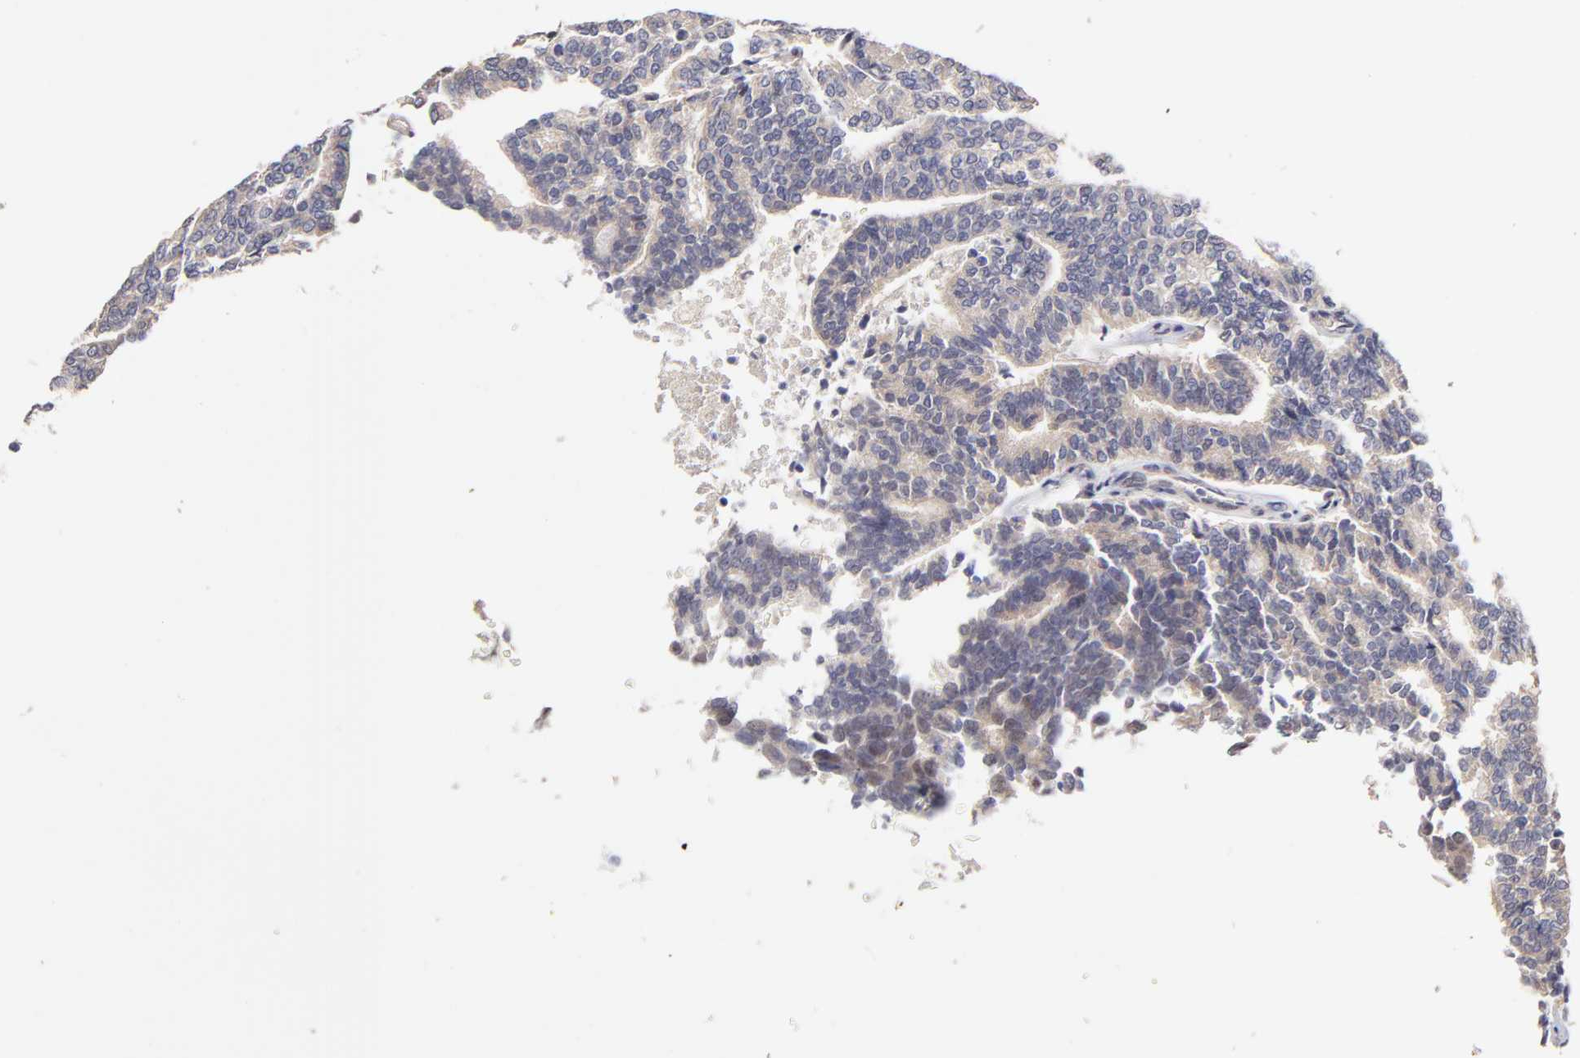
{"staining": {"intensity": "moderate", "quantity": ">75%", "location": "cytoplasmic/membranous"}, "tissue": "thyroid cancer", "cell_type": "Tumor cells", "image_type": "cancer", "snomed": [{"axis": "morphology", "description": "Papillary adenocarcinoma, NOS"}, {"axis": "topography", "description": "Thyroid gland"}], "caption": "An immunohistochemistry micrograph of tumor tissue is shown. Protein staining in brown shows moderate cytoplasmic/membranous positivity in thyroid cancer within tumor cells. (Stains: DAB (3,3'-diaminobenzidine) in brown, nuclei in blue, Microscopy: brightfield microscopy at high magnification).", "gene": "ZNF10", "patient": {"sex": "female", "age": 35}}